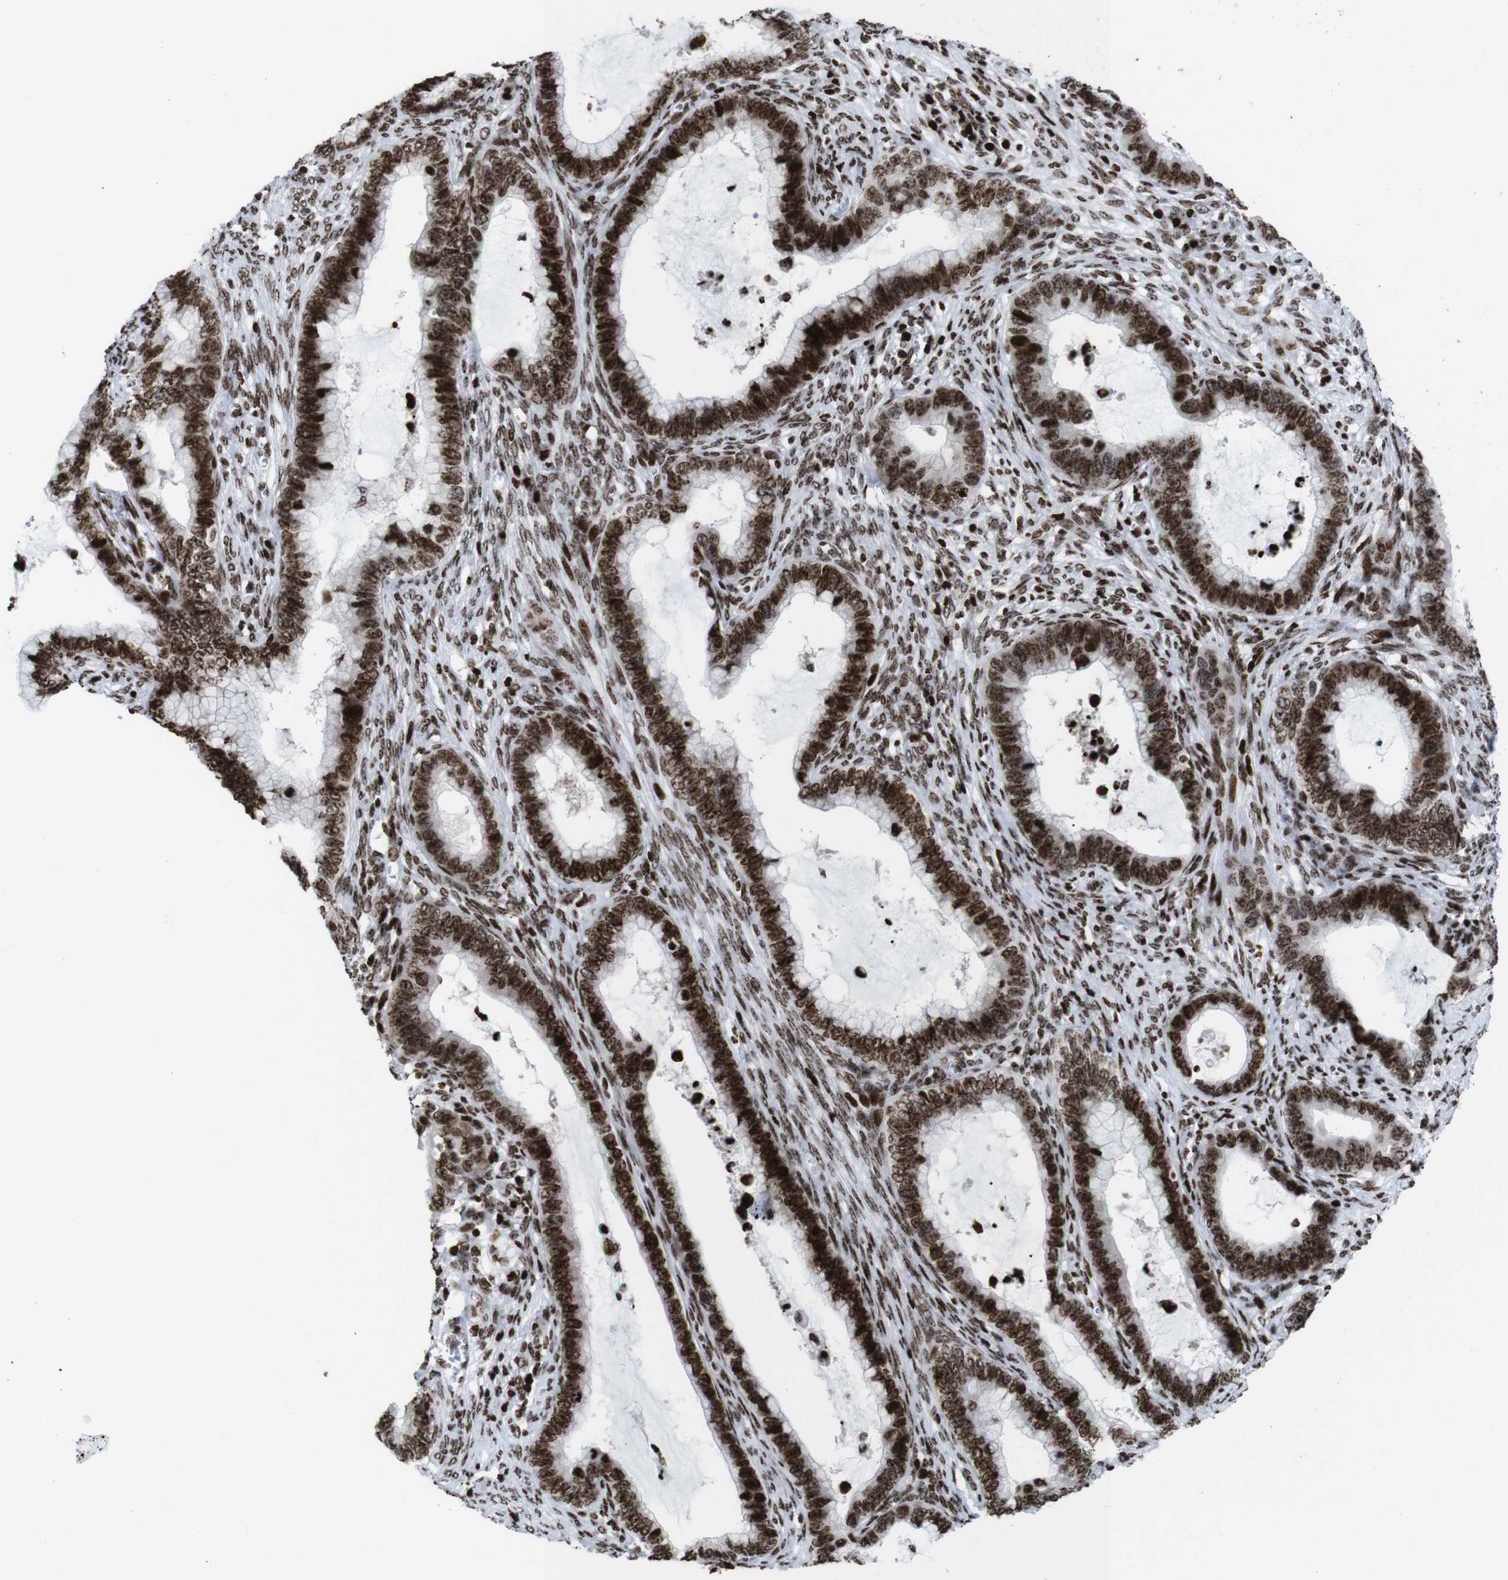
{"staining": {"intensity": "strong", "quantity": ">75%", "location": "nuclear"}, "tissue": "cervical cancer", "cell_type": "Tumor cells", "image_type": "cancer", "snomed": [{"axis": "morphology", "description": "Adenocarcinoma, NOS"}, {"axis": "topography", "description": "Cervix"}], "caption": "Adenocarcinoma (cervical) tissue exhibits strong nuclear staining in about >75% of tumor cells", "gene": "H1-4", "patient": {"sex": "female", "age": 44}}